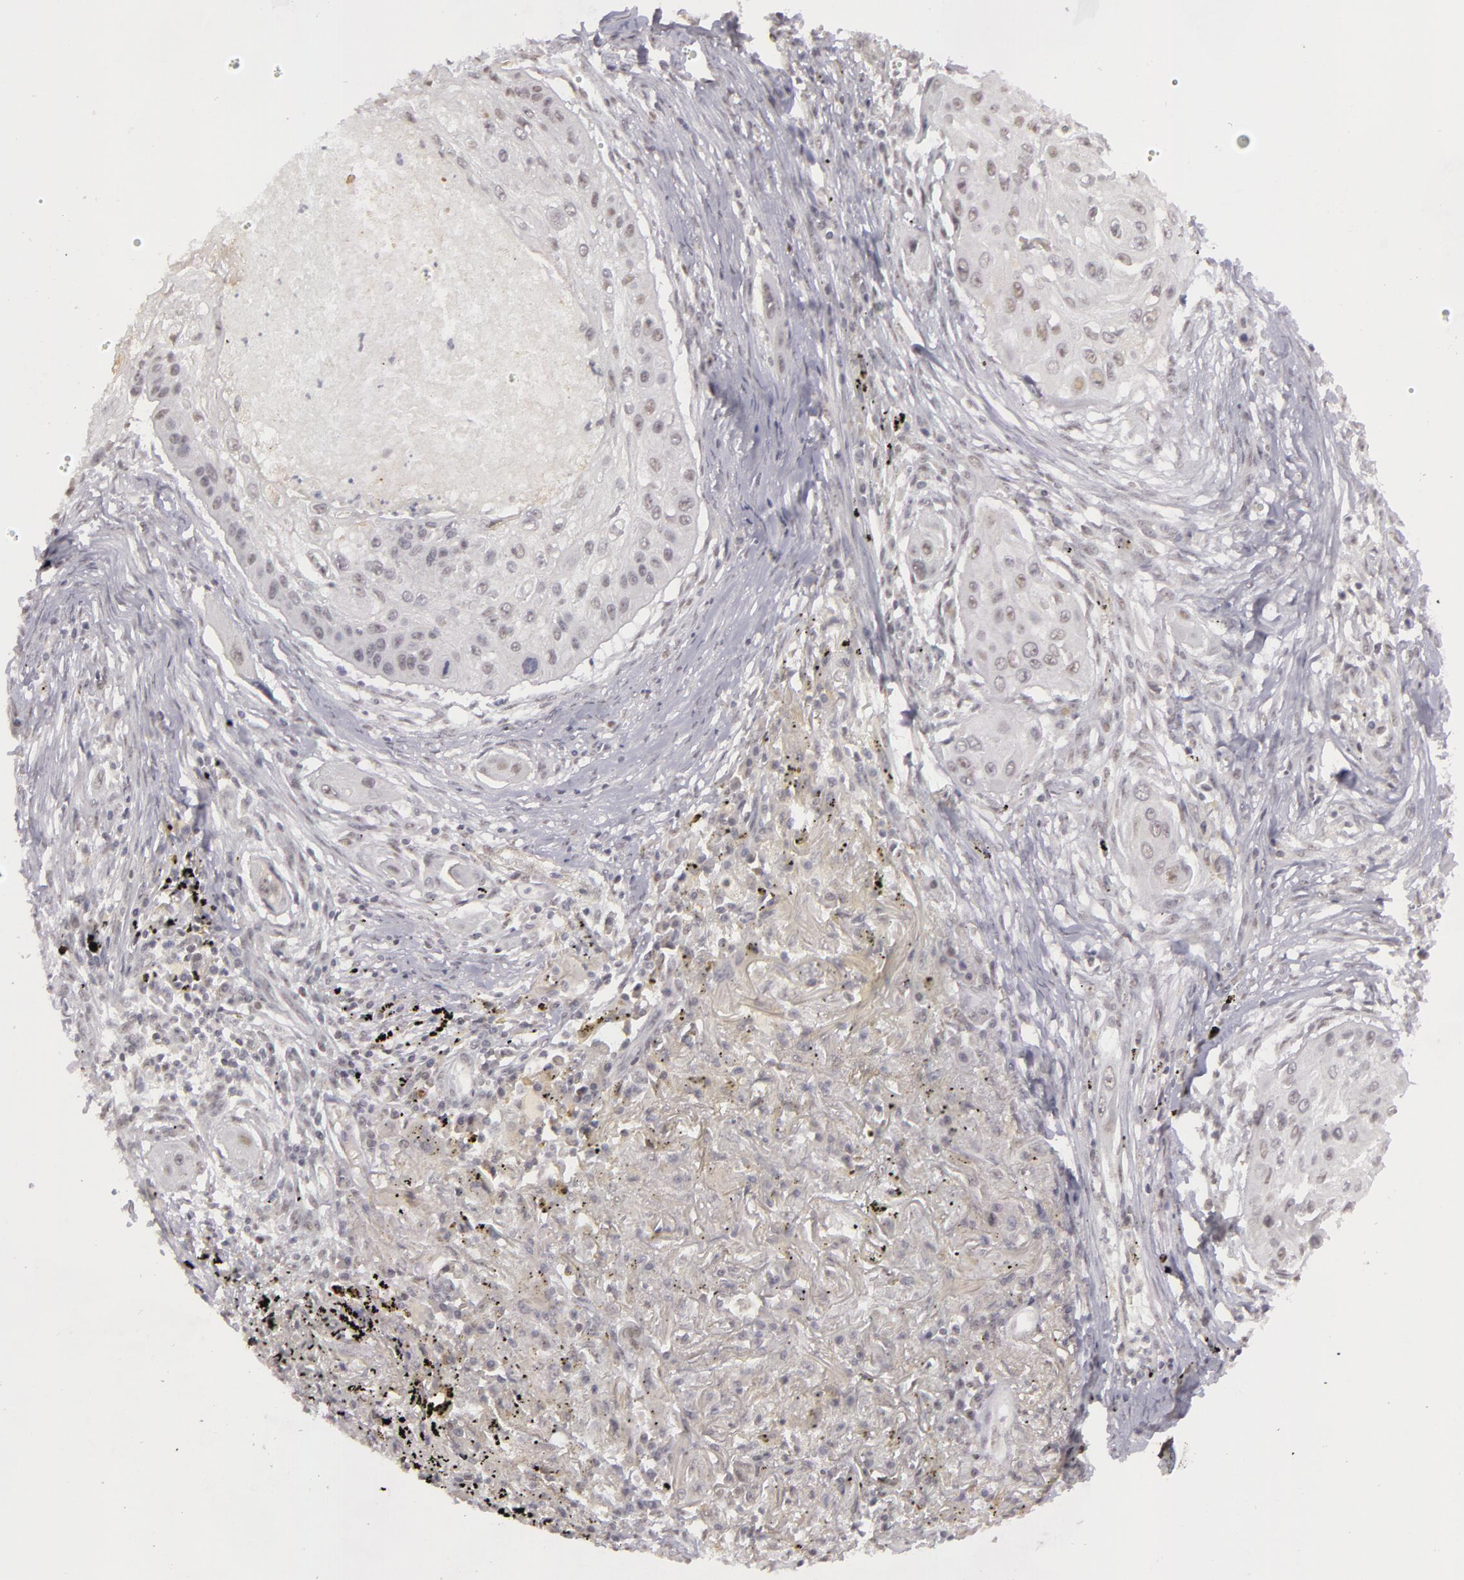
{"staining": {"intensity": "negative", "quantity": "none", "location": "none"}, "tissue": "lung cancer", "cell_type": "Tumor cells", "image_type": "cancer", "snomed": [{"axis": "morphology", "description": "Squamous cell carcinoma, NOS"}, {"axis": "topography", "description": "Lung"}], "caption": "Immunohistochemistry image of lung cancer (squamous cell carcinoma) stained for a protein (brown), which shows no positivity in tumor cells.", "gene": "RRP7A", "patient": {"sex": "male", "age": 71}}